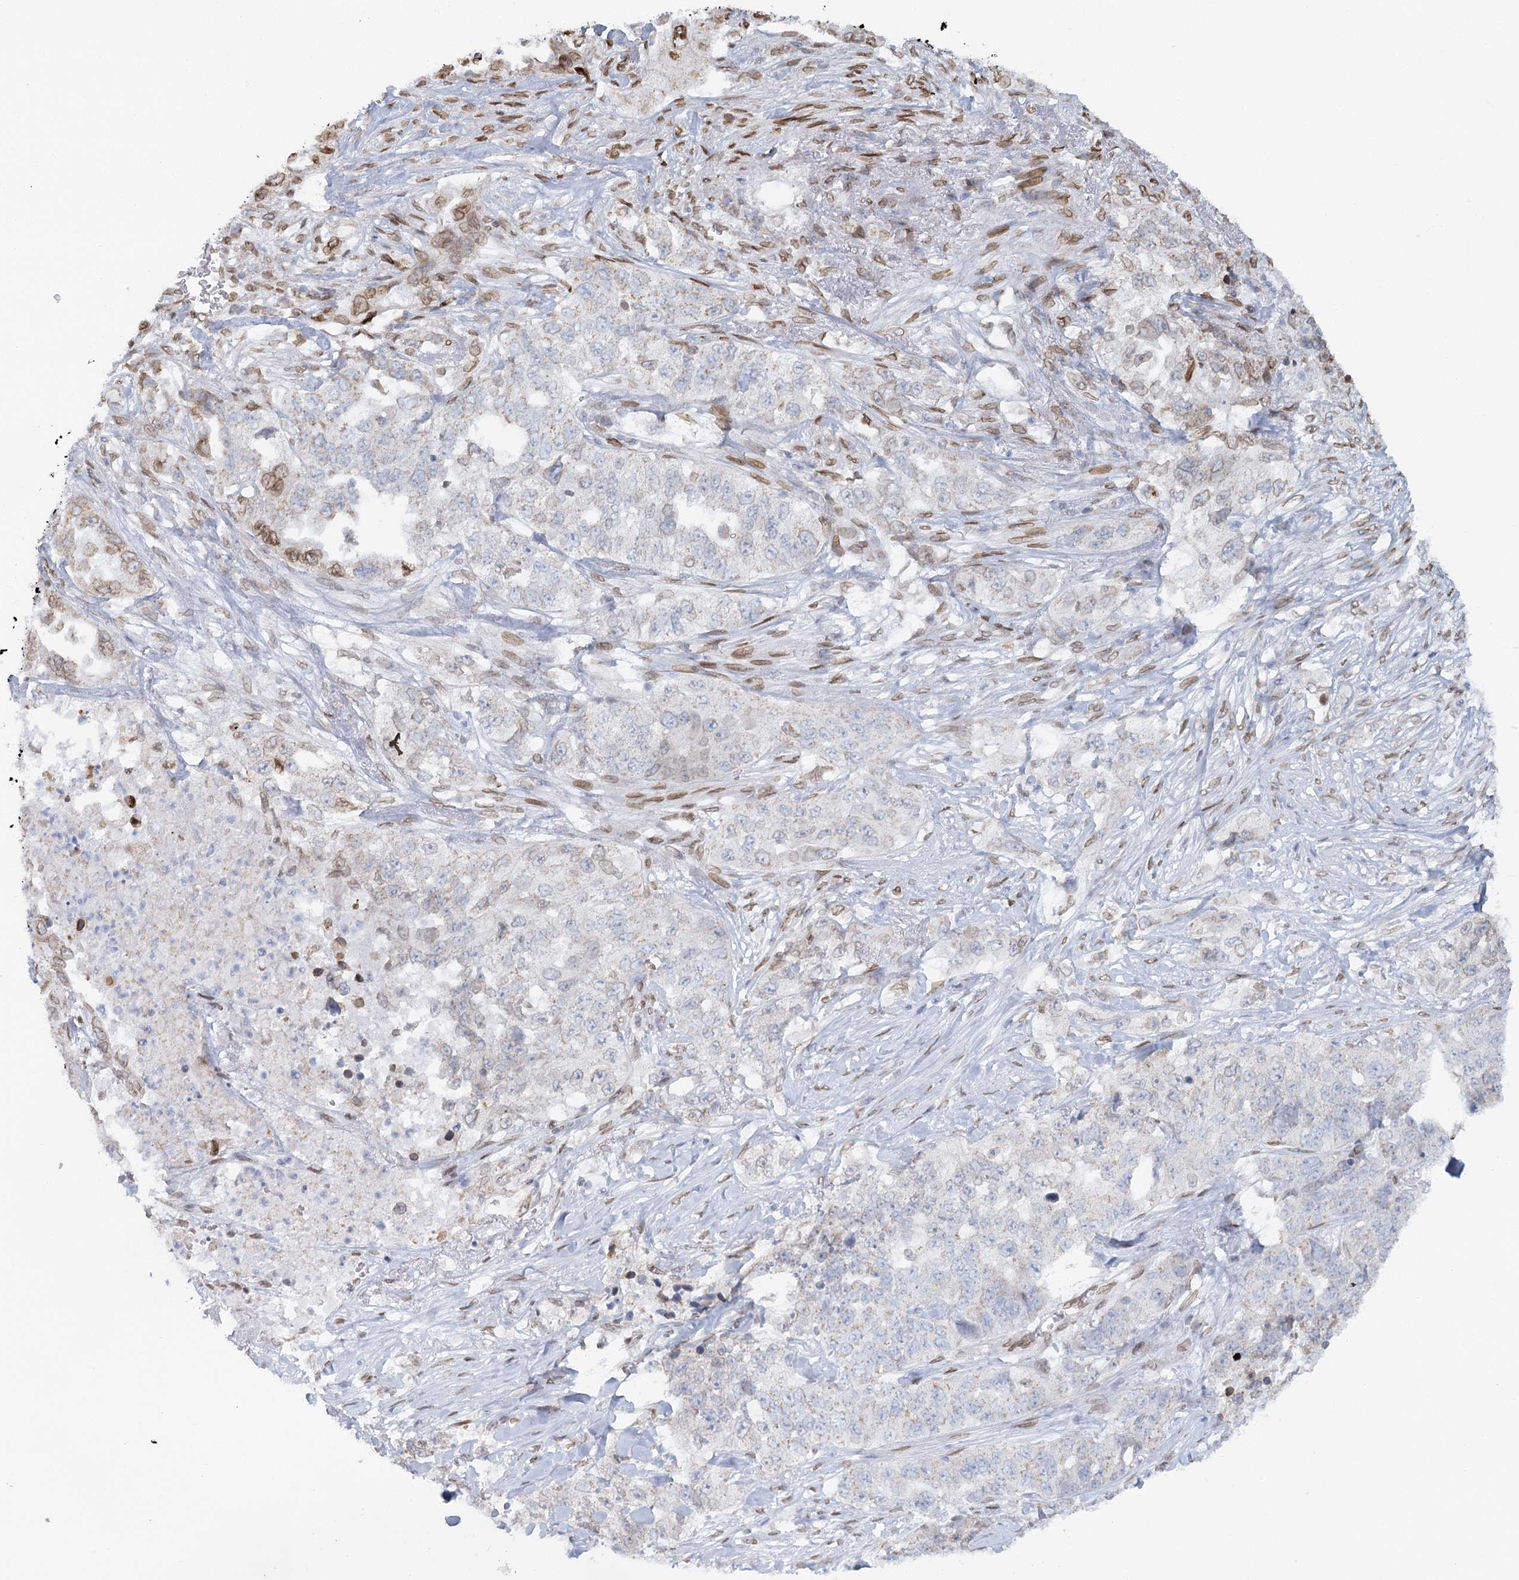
{"staining": {"intensity": "weak", "quantity": "<25%", "location": "cytoplasmic/membranous,nuclear"}, "tissue": "lung cancer", "cell_type": "Tumor cells", "image_type": "cancer", "snomed": [{"axis": "morphology", "description": "Adenocarcinoma, NOS"}, {"axis": "topography", "description": "Lung"}], "caption": "Immunohistochemistry image of neoplastic tissue: human lung cancer (adenocarcinoma) stained with DAB (3,3'-diaminobenzidine) exhibits no significant protein positivity in tumor cells.", "gene": "VWA5A", "patient": {"sex": "female", "age": 51}}